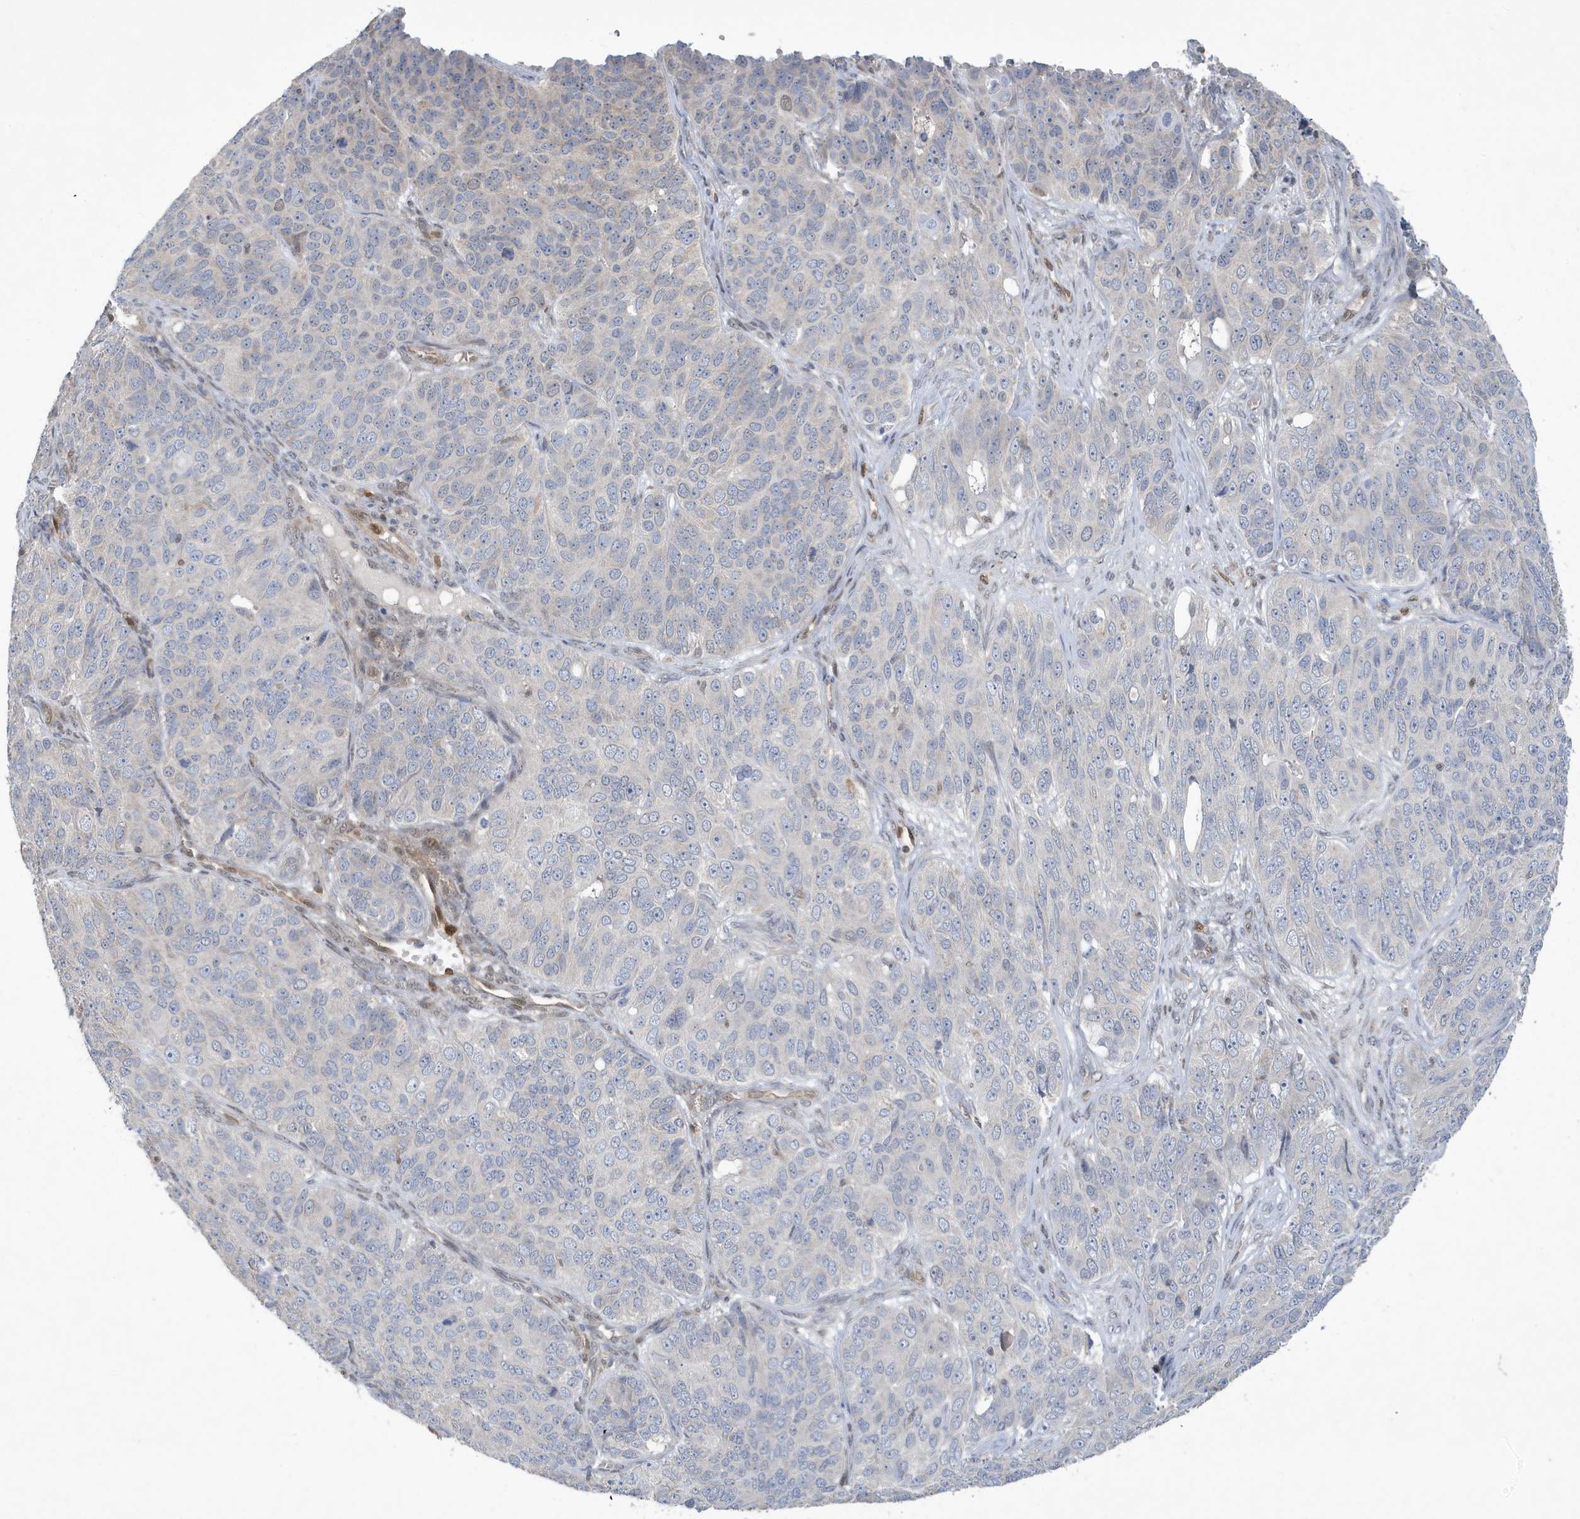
{"staining": {"intensity": "negative", "quantity": "none", "location": "none"}, "tissue": "ovarian cancer", "cell_type": "Tumor cells", "image_type": "cancer", "snomed": [{"axis": "morphology", "description": "Carcinoma, endometroid"}, {"axis": "topography", "description": "Ovary"}], "caption": "Immunohistochemistry (IHC) photomicrograph of human endometroid carcinoma (ovarian) stained for a protein (brown), which reveals no staining in tumor cells. (DAB (3,3'-diaminobenzidine) IHC, high magnification).", "gene": "NCOA7", "patient": {"sex": "female", "age": 51}}